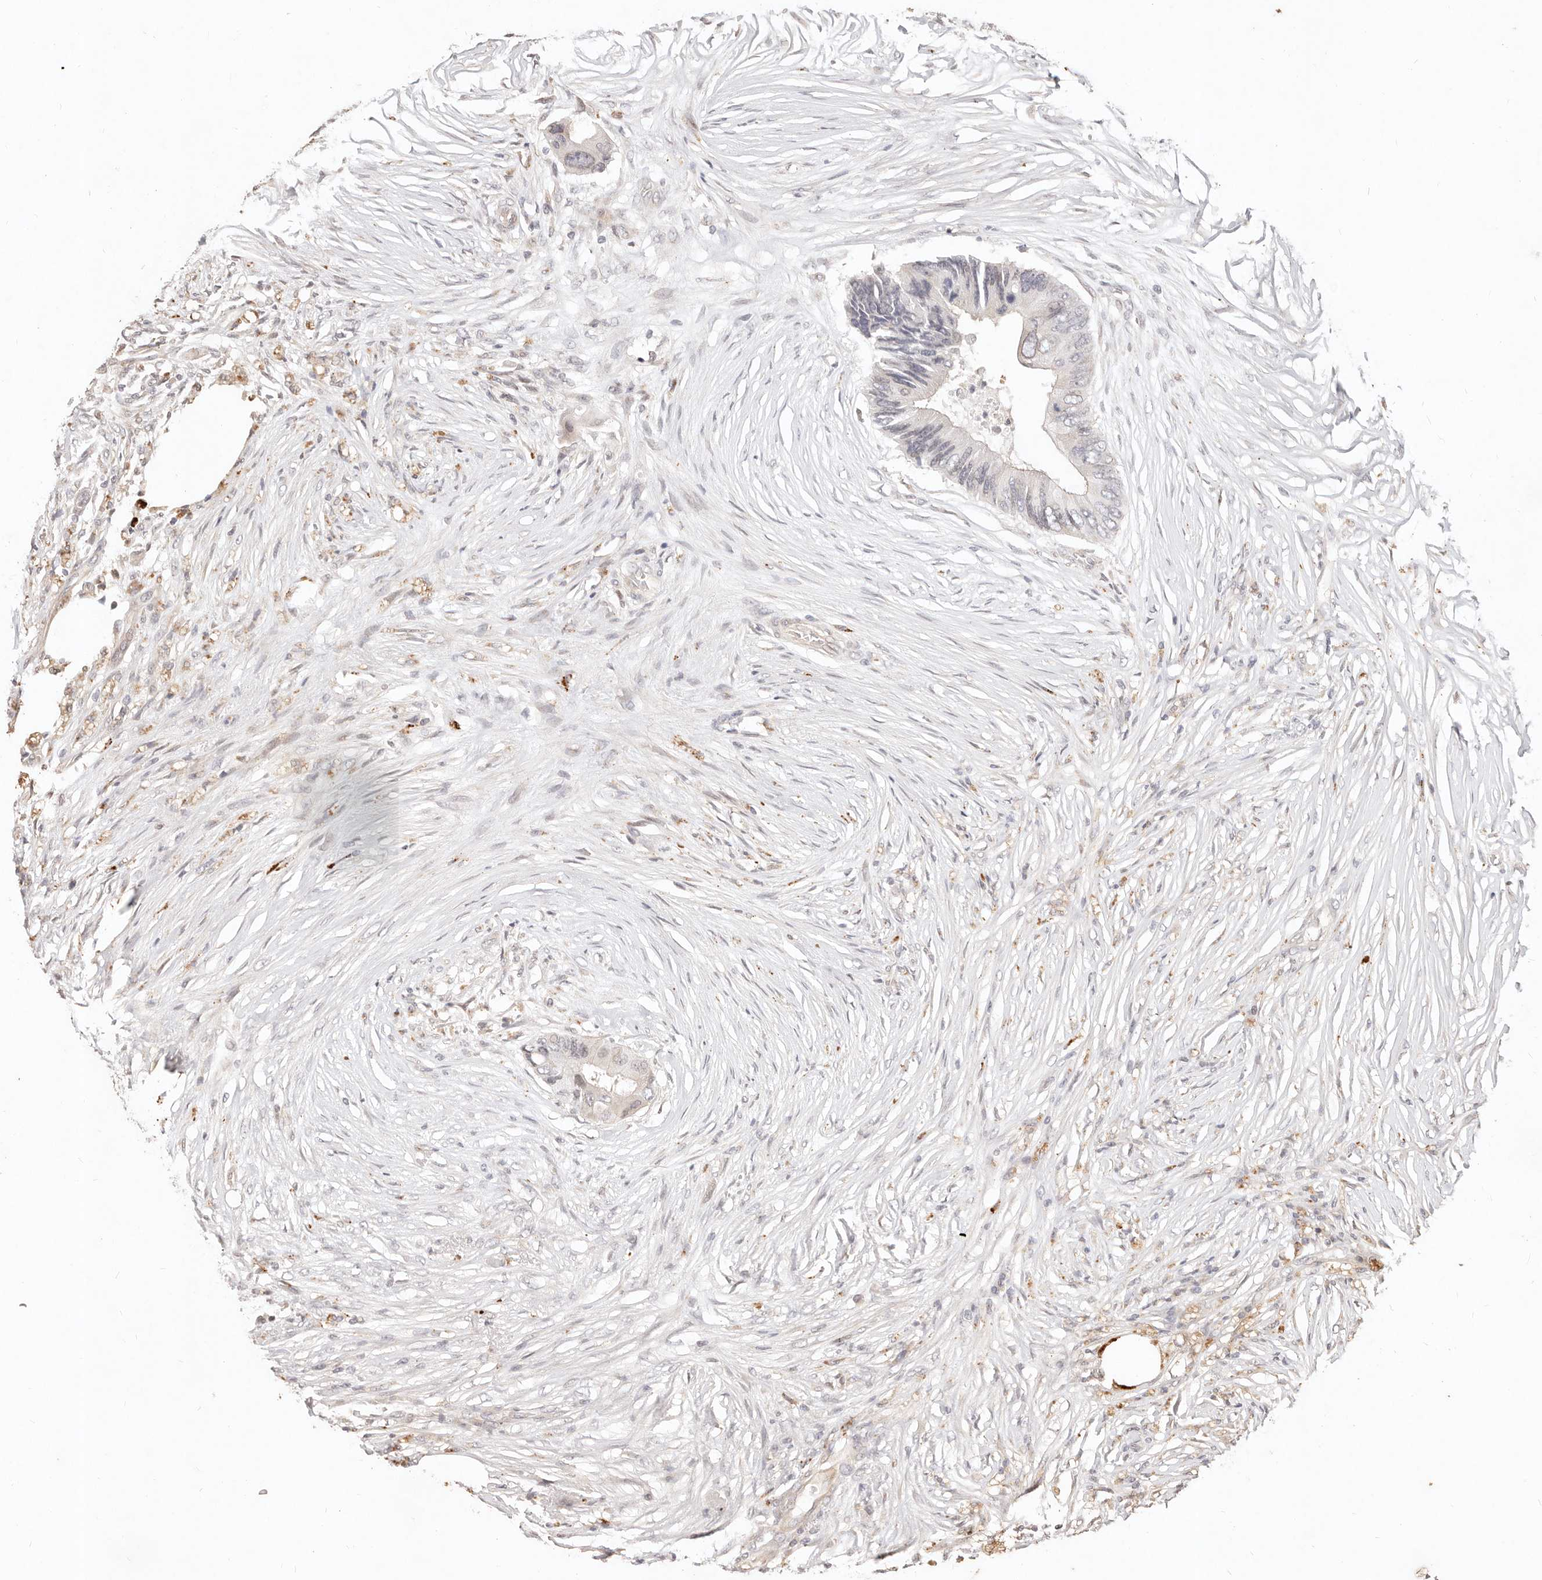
{"staining": {"intensity": "weak", "quantity": "<25%", "location": "cytoplasmic/membranous"}, "tissue": "colorectal cancer", "cell_type": "Tumor cells", "image_type": "cancer", "snomed": [{"axis": "morphology", "description": "Adenocarcinoma, NOS"}, {"axis": "topography", "description": "Colon"}], "caption": "This is a photomicrograph of immunohistochemistry staining of adenocarcinoma (colorectal), which shows no staining in tumor cells.", "gene": "KIF9", "patient": {"sex": "male", "age": 71}}